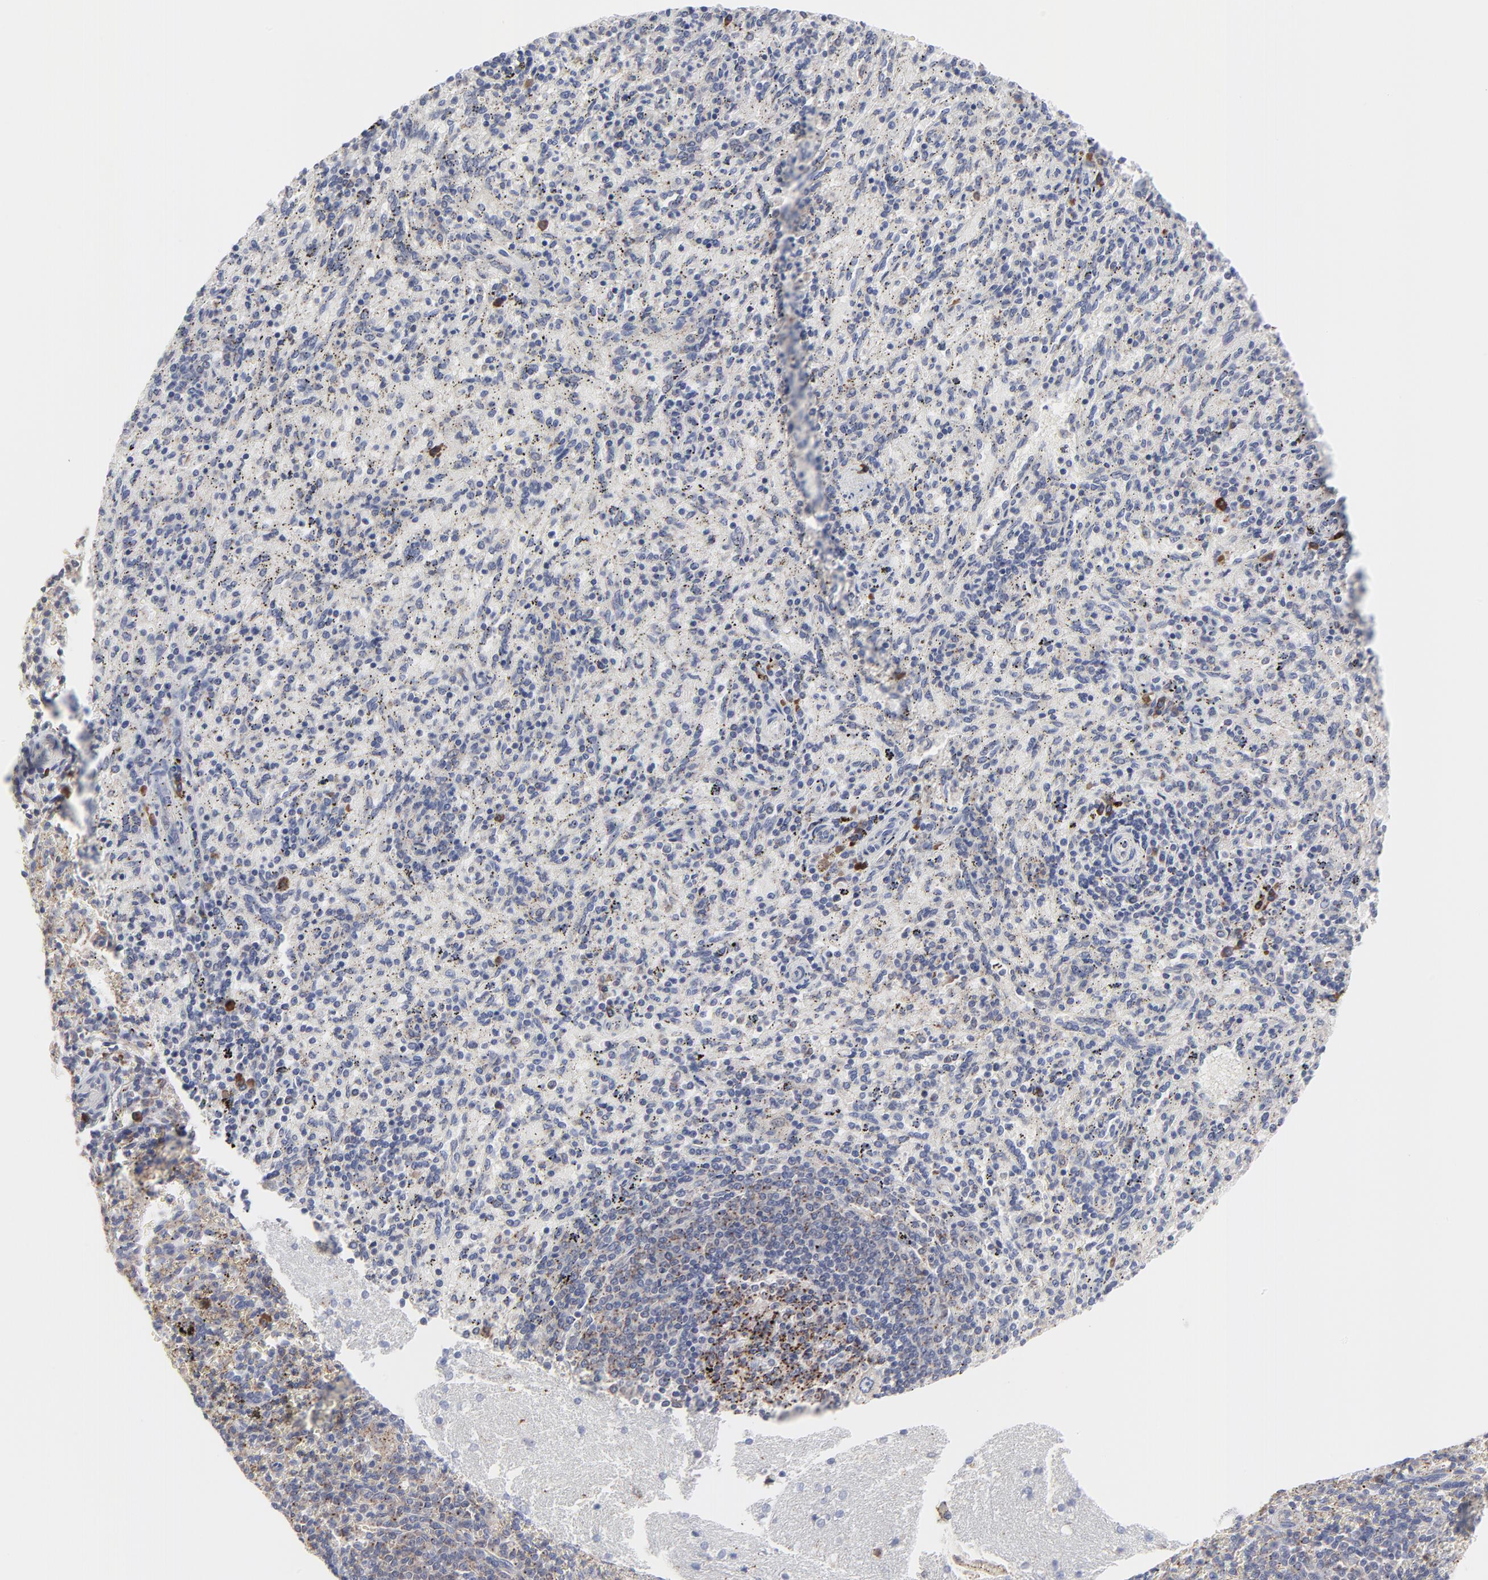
{"staining": {"intensity": "moderate", "quantity": "<25%", "location": "cytoplasmic/membranous"}, "tissue": "spleen", "cell_type": "Cells in red pulp", "image_type": "normal", "snomed": [{"axis": "morphology", "description": "Normal tissue, NOS"}, {"axis": "topography", "description": "Spleen"}], "caption": "Brown immunohistochemical staining in benign spleen shows moderate cytoplasmic/membranous positivity in about <25% of cells in red pulp.", "gene": "TRIM22", "patient": {"sex": "female", "age": 10}}